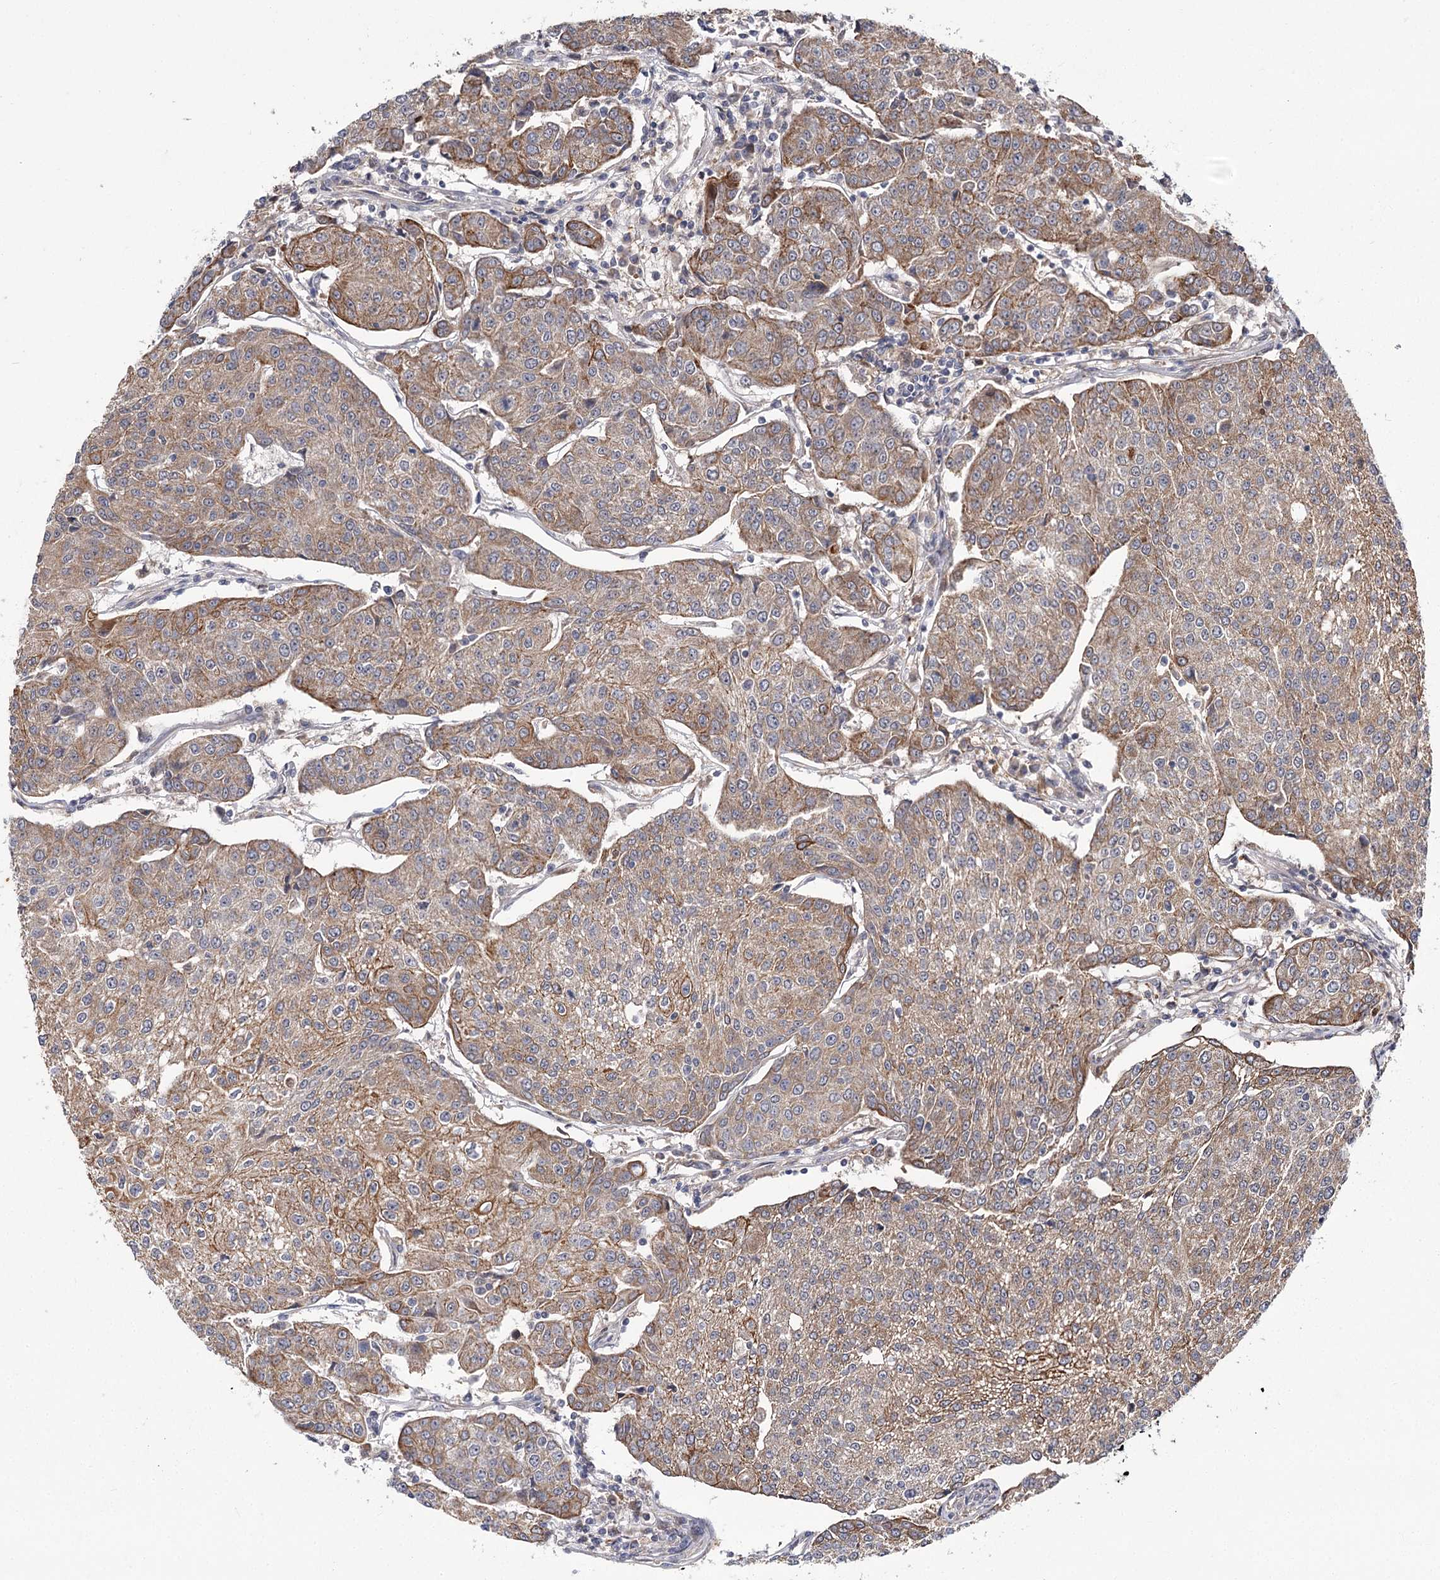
{"staining": {"intensity": "moderate", "quantity": "25%-75%", "location": "cytoplasmic/membranous"}, "tissue": "urothelial cancer", "cell_type": "Tumor cells", "image_type": "cancer", "snomed": [{"axis": "morphology", "description": "Urothelial carcinoma, High grade"}, {"axis": "topography", "description": "Urinary bladder"}], "caption": "Protein staining of urothelial cancer tissue displays moderate cytoplasmic/membranous positivity in about 25%-75% of tumor cells.", "gene": "MFN1", "patient": {"sex": "female", "age": 85}}